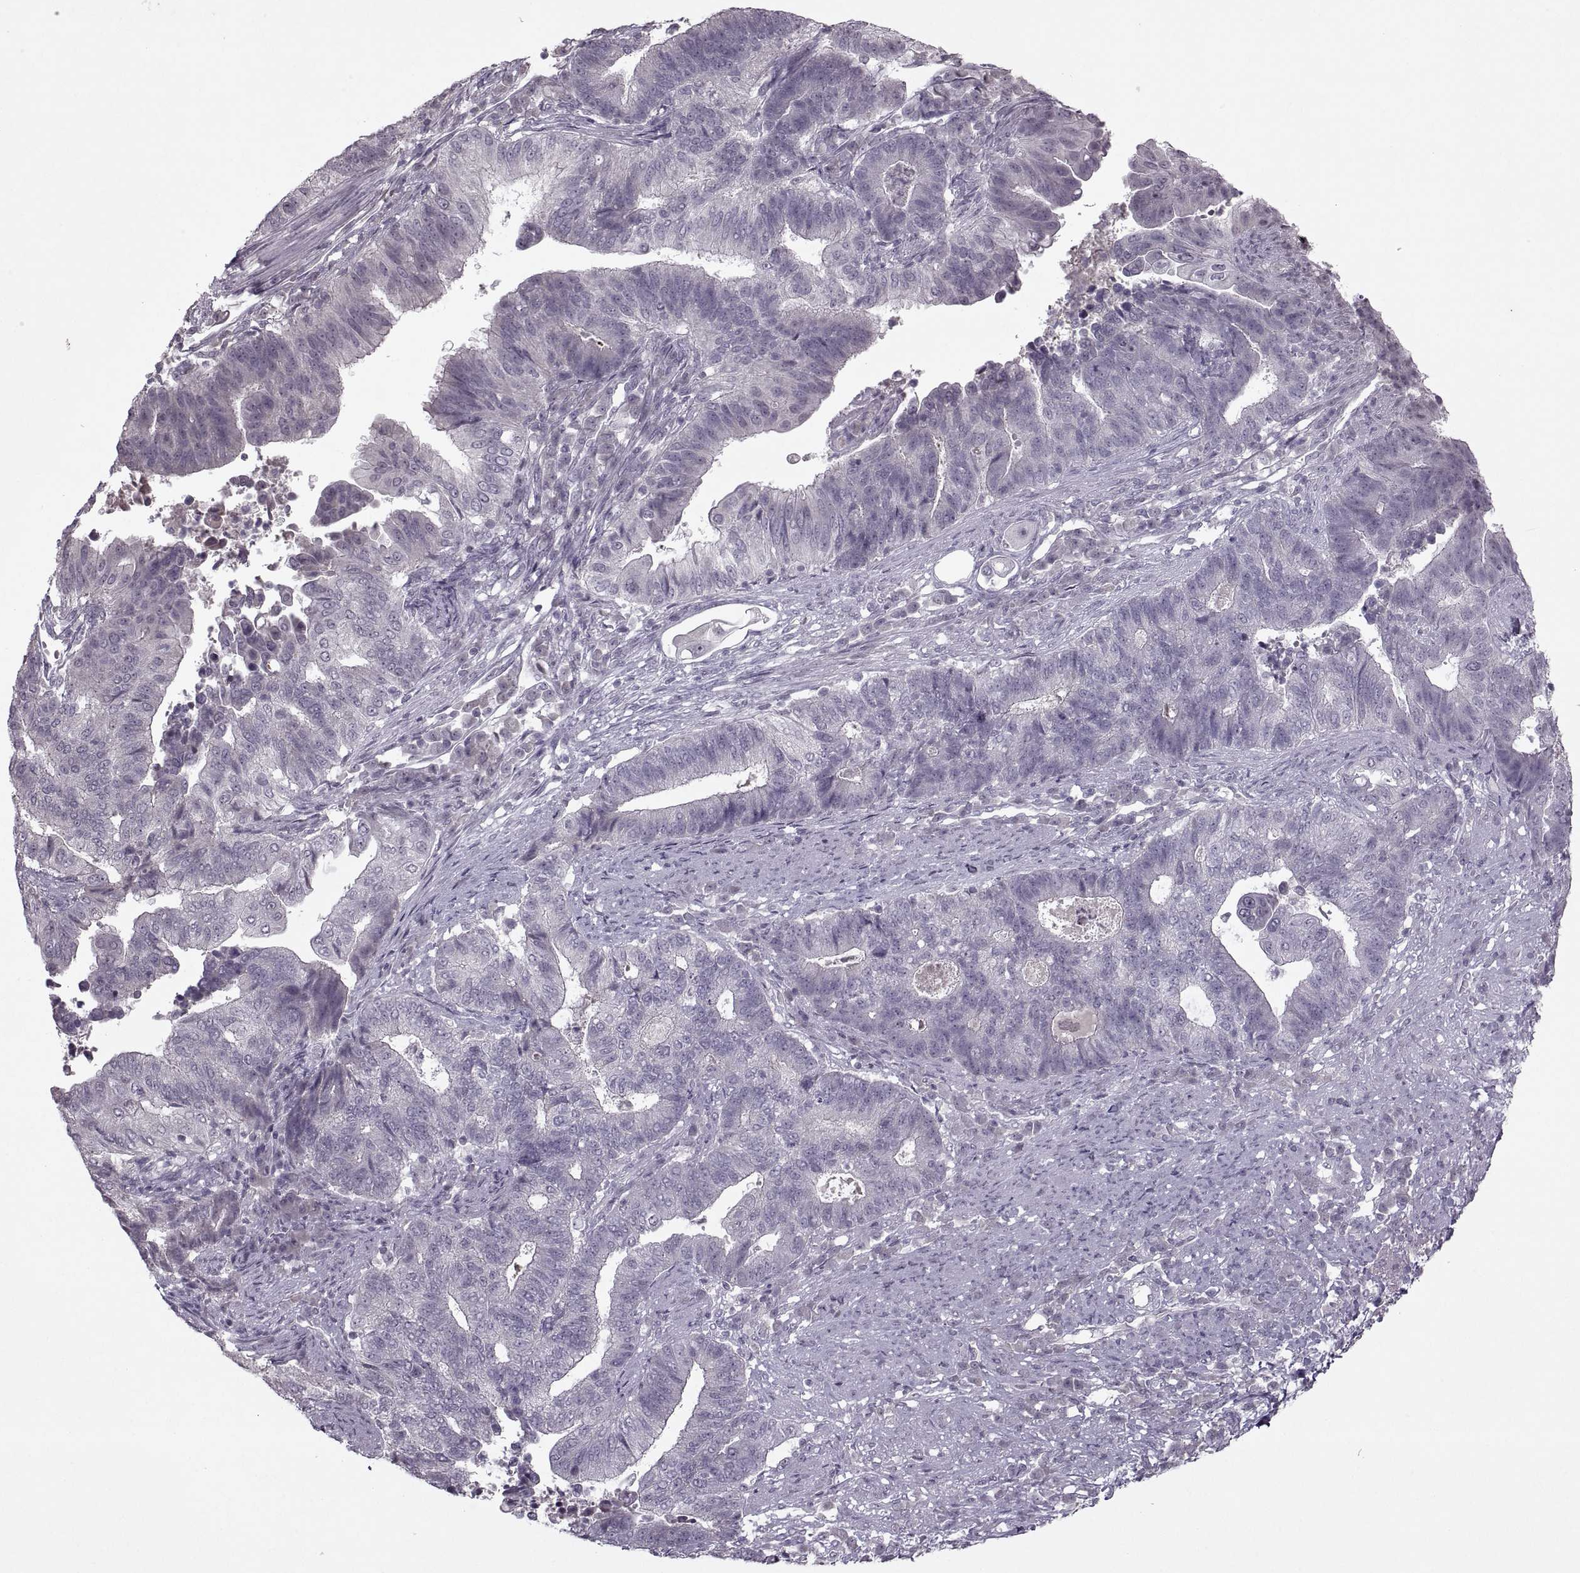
{"staining": {"intensity": "negative", "quantity": "none", "location": "none"}, "tissue": "endometrial cancer", "cell_type": "Tumor cells", "image_type": "cancer", "snomed": [{"axis": "morphology", "description": "Adenocarcinoma, NOS"}, {"axis": "topography", "description": "Uterus"}, {"axis": "topography", "description": "Endometrium"}], "caption": "Immunohistochemistry image of human adenocarcinoma (endometrial) stained for a protein (brown), which exhibits no staining in tumor cells.", "gene": "MGAT4D", "patient": {"sex": "female", "age": 54}}